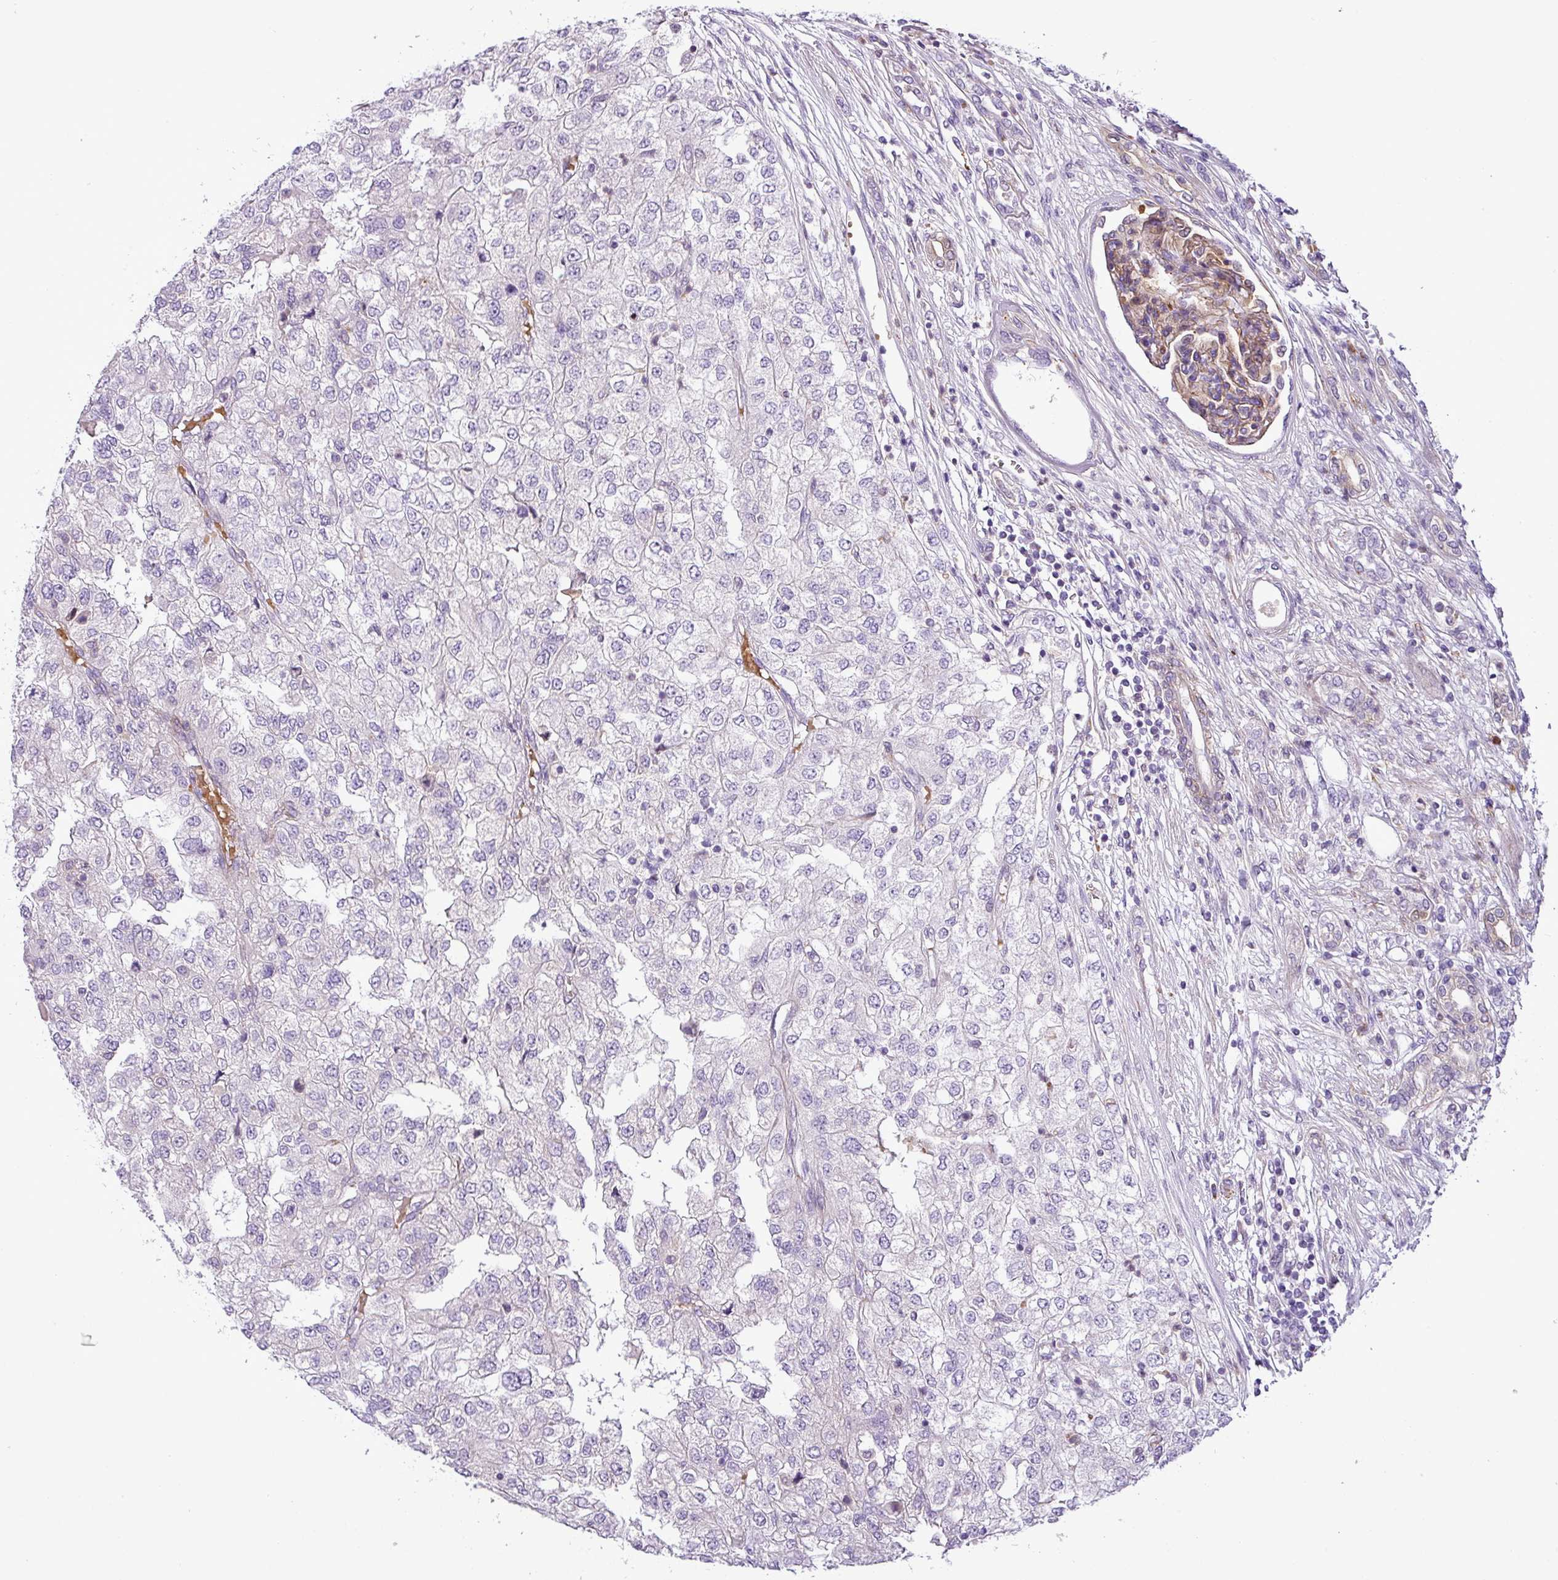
{"staining": {"intensity": "negative", "quantity": "none", "location": "none"}, "tissue": "renal cancer", "cell_type": "Tumor cells", "image_type": "cancer", "snomed": [{"axis": "morphology", "description": "Adenocarcinoma, NOS"}, {"axis": "topography", "description": "Kidney"}], "caption": "Tumor cells are negative for protein expression in human adenocarcinoma (renal).", "gene": "NBEAL2", "patient": {"sex": "female", "age": 54}}